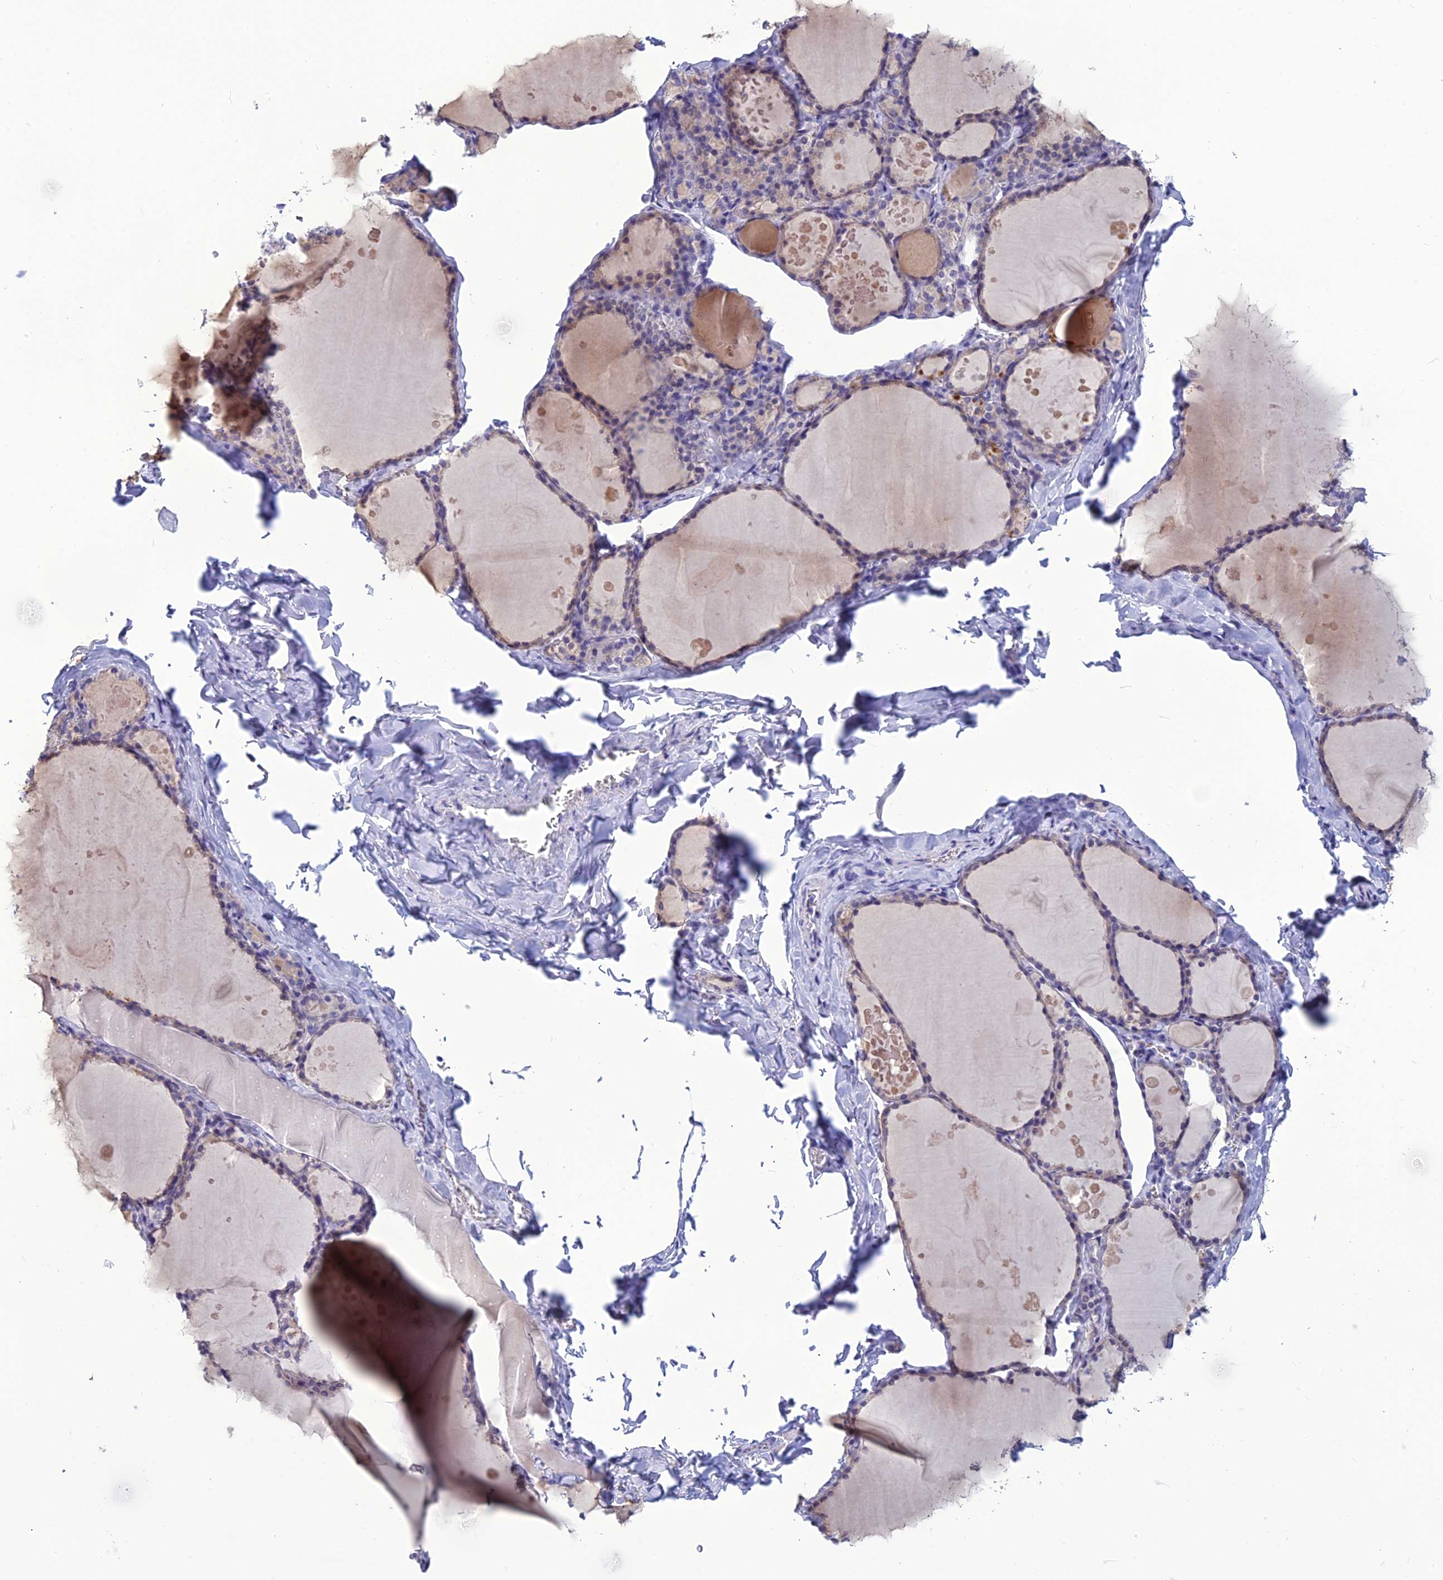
{"staining": {"intensity": "weak", "quantity": "25%-75%", "location": "cytoplasmic/membranous"}, "tissue": "thyroid gland", "cell_type": "Glandular cells", "image_type": "normal", "snomed": [{"axis": "morphology", "description": "Normal tissue, NOS"}, {"axis": "topography", "description": "Thyroid gland"}], "caption": "A high-resolution photomicrograph shows immunohistochemistry staining of benign thyroid gland, which demonstrates weak cytoplasmic/membranous expression in approximately 25%-75% of glandular cells. (DAB = brown stain, brightfield microscopy at high magnification).", "gene": "BBS2", "patient": {"sex": "male", "age": 56}}